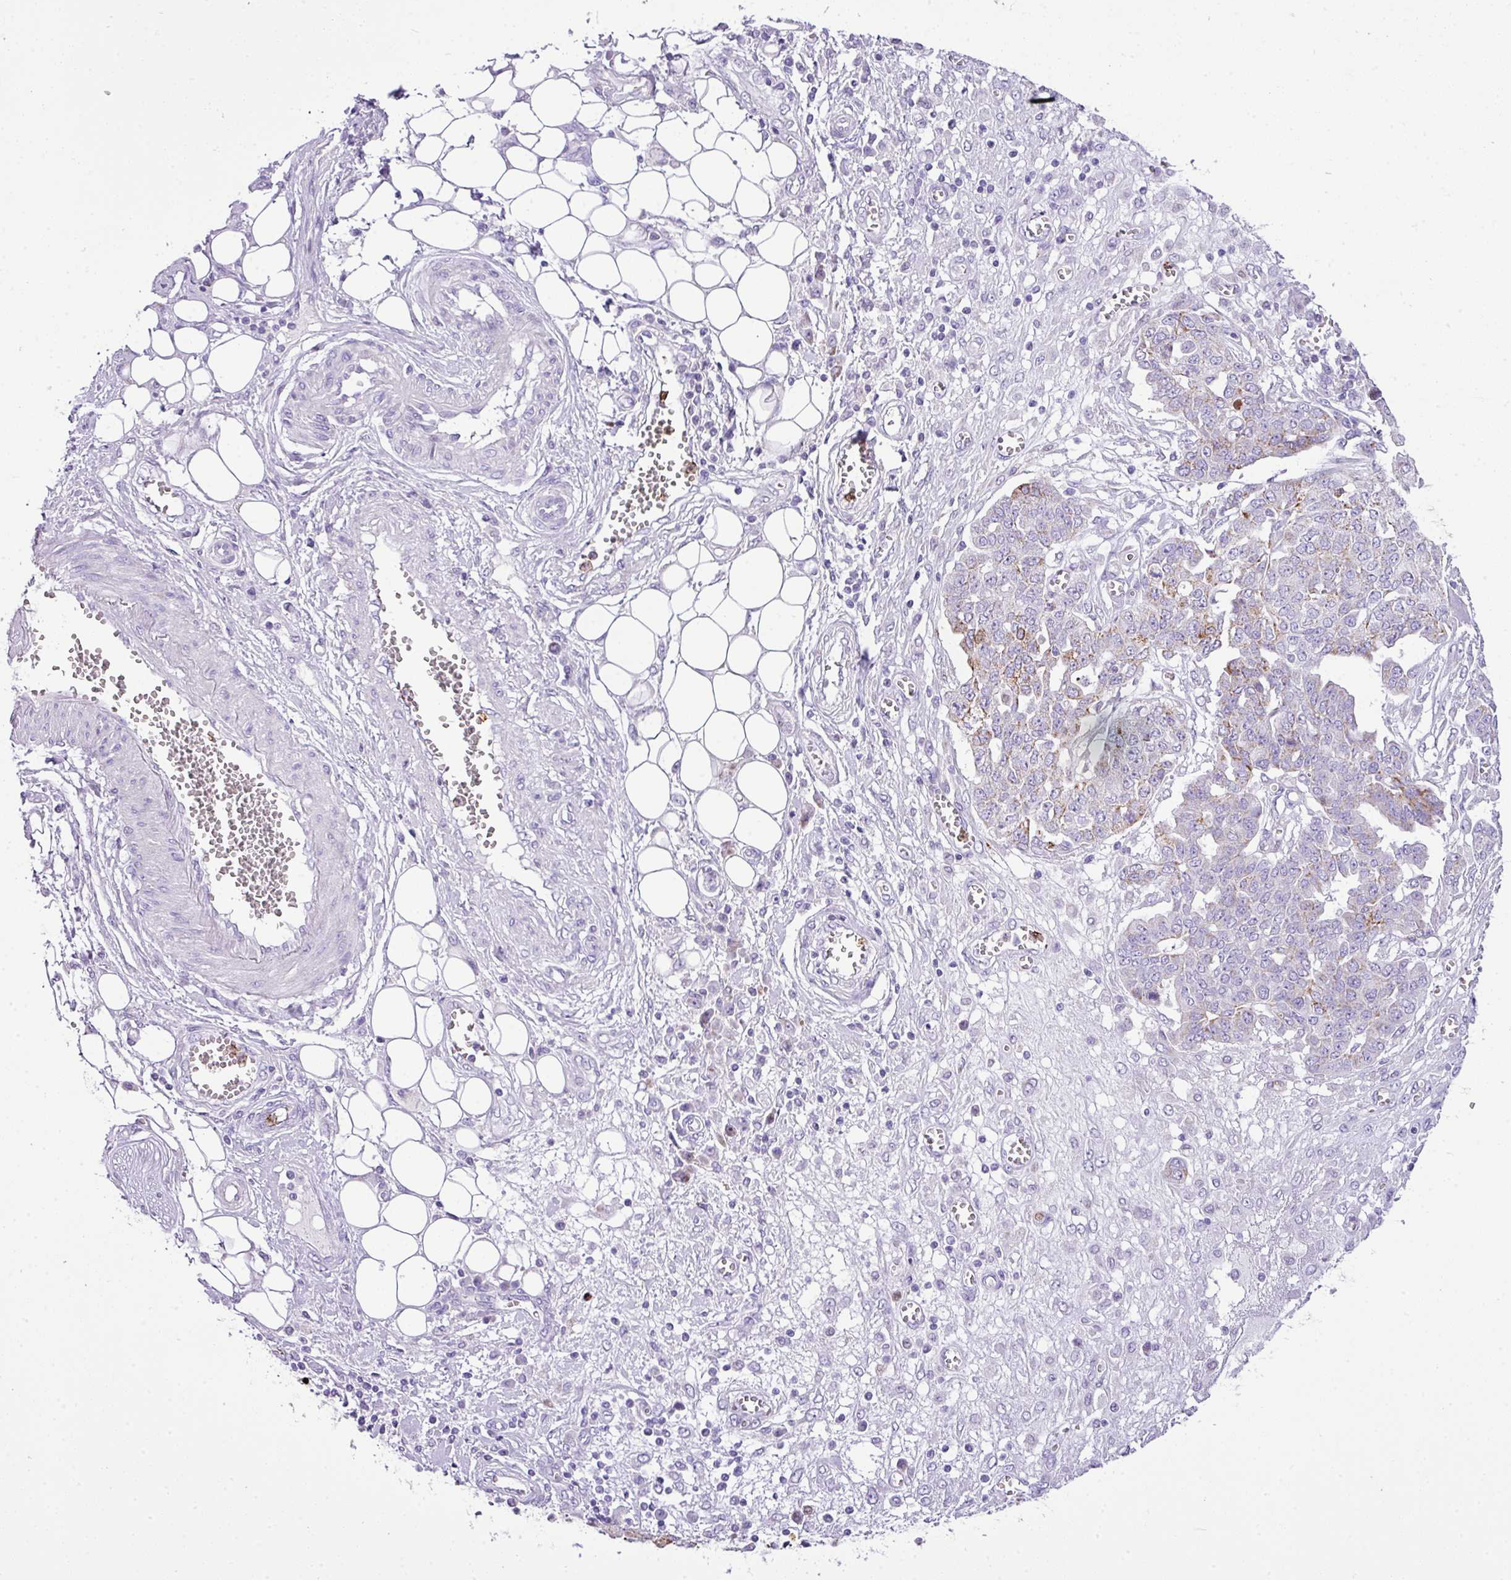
{"staining": {"intensity": "moderate", "quantity": "<25%", "location": "cytoplasmic/membranous"}, "tissue": "ovarian cancer", "cell_type": "Tumor cells", "image_type": "cancer", "snomed": [{"axis": "morphology", "description": "Cystadenocarcinoma, serous, NOS"}, {"axis": "topography", "description": "Soft tissue"}, {"axis": "topography", "description": "Ovary"}], "caption": "Ovarian cancer (serous cystadenocarcinoma) stained with a brown dye displays moderate cytoplasmic/membranous positive positivity in about <25% of tumor cells.", "gene": "RCAN2", "patient": {"sex": "female", "age": 57}}